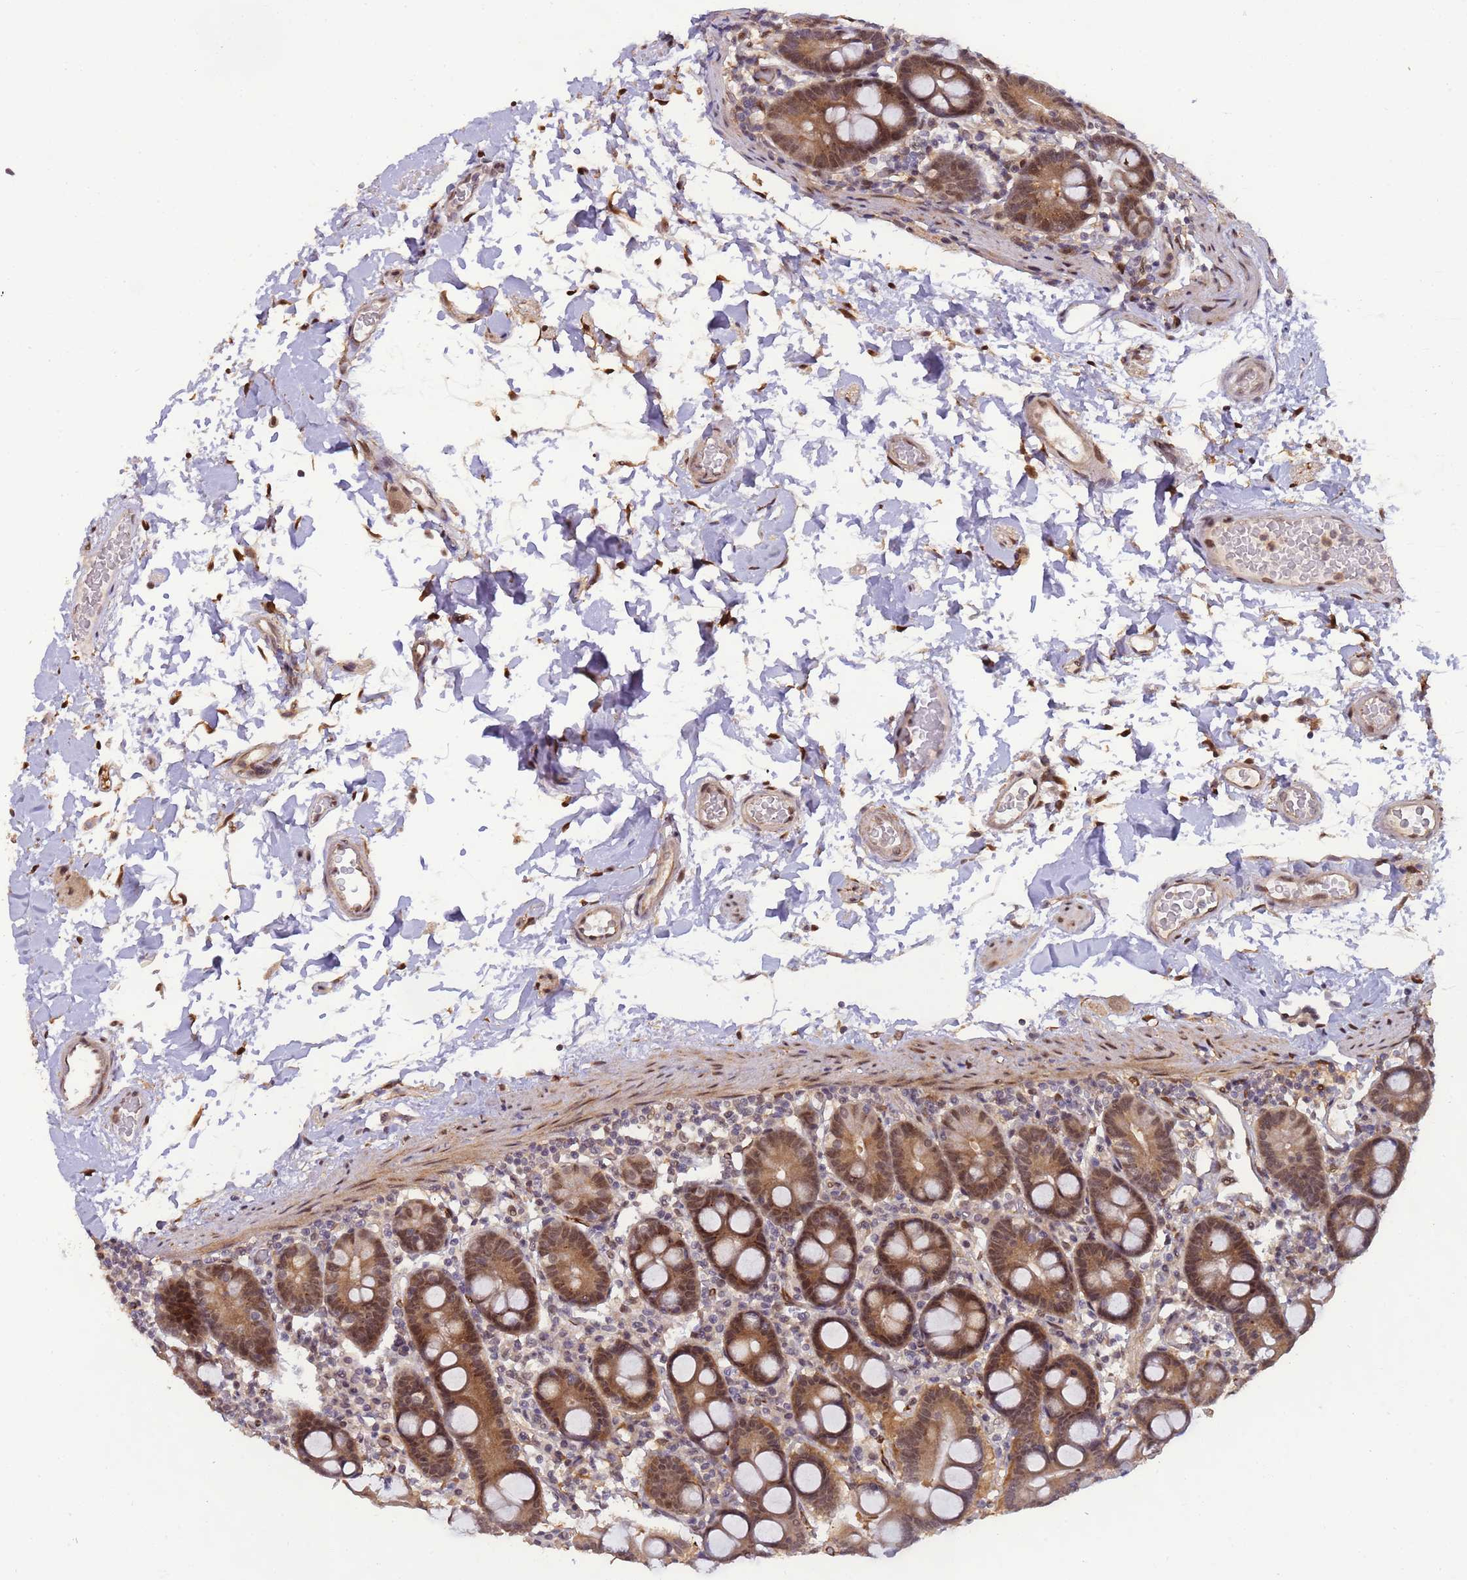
{"staining": {"intensity": "moderate", "quantity": "25%-75%", "location": "cytoplasmic/membranous,nuclear"}, "tissue": "duodenum", "cell_type": "Glandular cells", "image_type": "normal", "snomed": [{"axis": "morphology", "description": "Normal tissue, NOS"}, {"axis": "topography", "description": "Duodenum"}], "caption": "This histopathology image shows immunohistochemistry (IHC) staining of unremarkable duodenum, with medium moderate cytoplasmic/membranous,nuclear positivity in approximately 25%-75% of glandular cells.", "gene": "ZBTB5", "patient": {"sex": "male", "age": 55}}